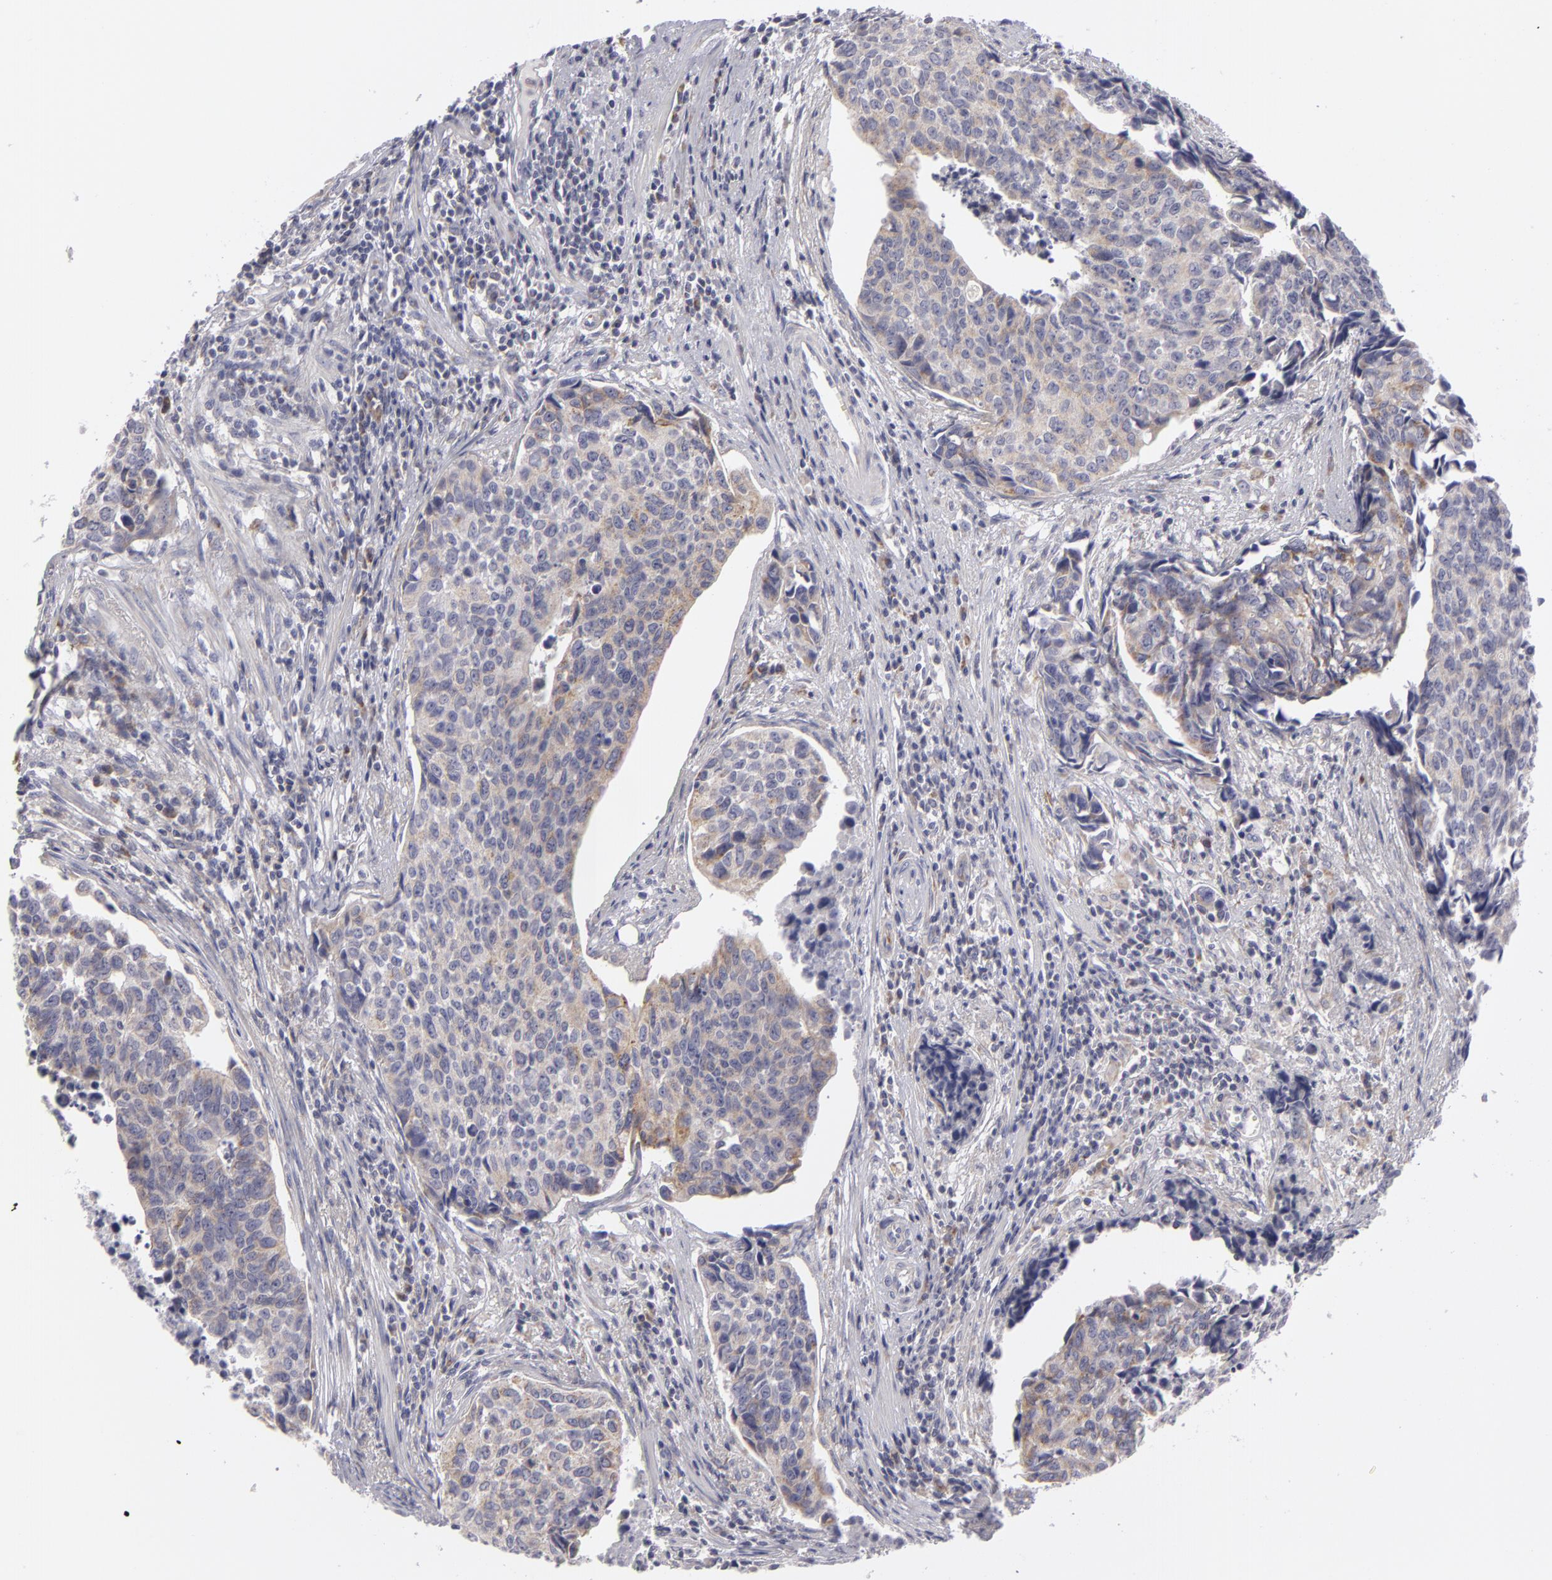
{"staining": {"intensity": "weak", "quantity": ">75%", "location": "cytoplasmic/membranous"}, "tissue": "urothelial cancer", "cell_type": "Tumor cells", "image_type": "cancer", "snomed": [{"axis": "morphology", "description": "Urothelial carcinoma, High grade"}, {"axis": "topography", "description": "Urinary bladder"}], "caption": "There is low levels of weak cytoplasmic/membranous staining in tumor cells of high-grade urothelial carcinoma, as demonstrated by immunohistochemical staining (brown color).", "gene": "ATP2B3", "patient": {"sex": "male", "age": 81}}